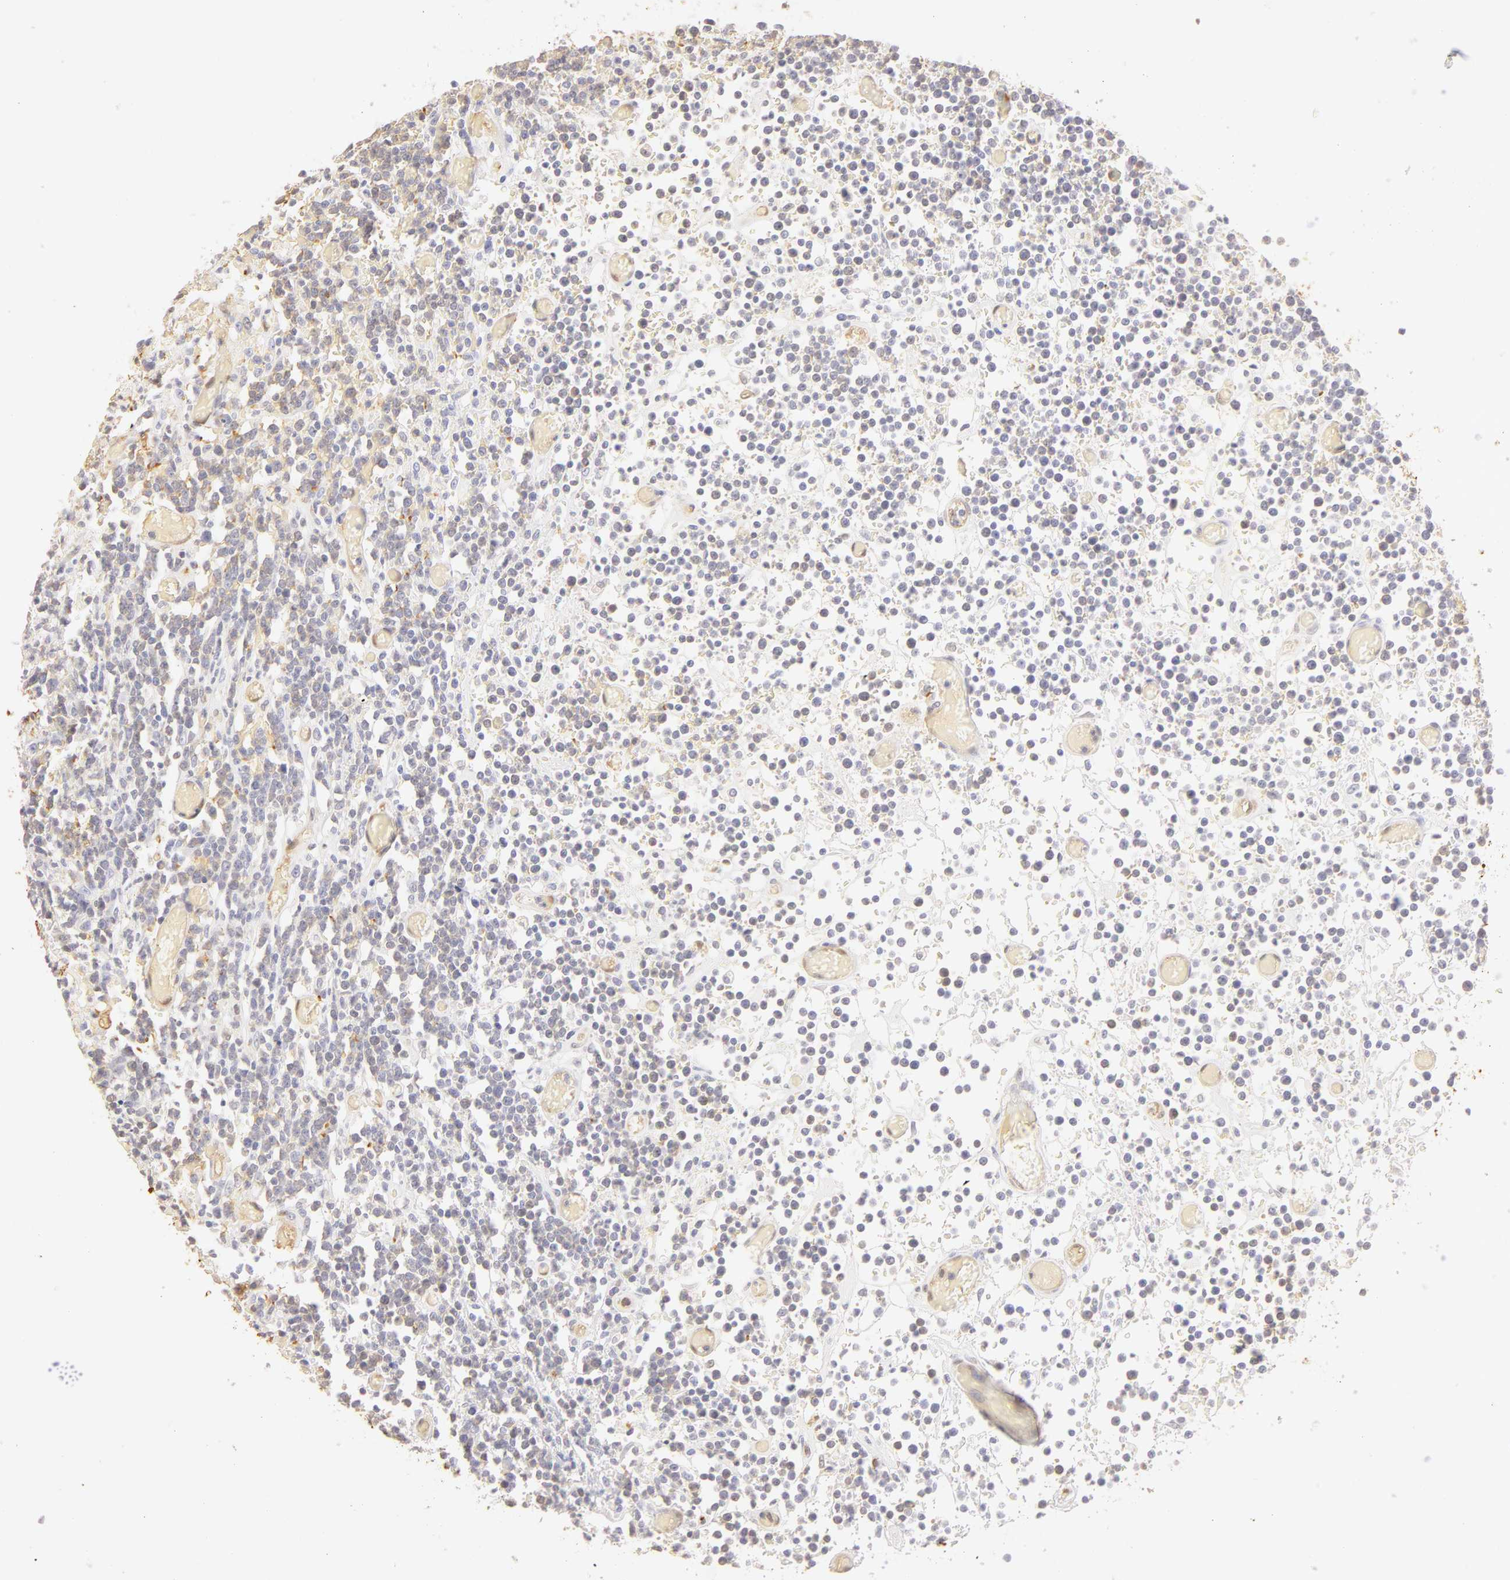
{"staining": {"intensity": "negative", "quantity": "none", "location": "none"}, "tissue": "lymphoma", "cell_type": "Tumor cells", "image_type": "cancer", "snomed": [{"axis": "morphology", "description": "Malignant lymphoma, non-Hodgkin's type, High grade"}, {"axis": "topography", "description": "Colon"}], "caption": "An image of human high-grade malignant lymphoma, non-Hodgkin's type is negative for staining in tumor cells. (IHC, brightfield microscopy, high magnification).", "gene": "CA2", "patient": {"sex": "male", "age": 82}}